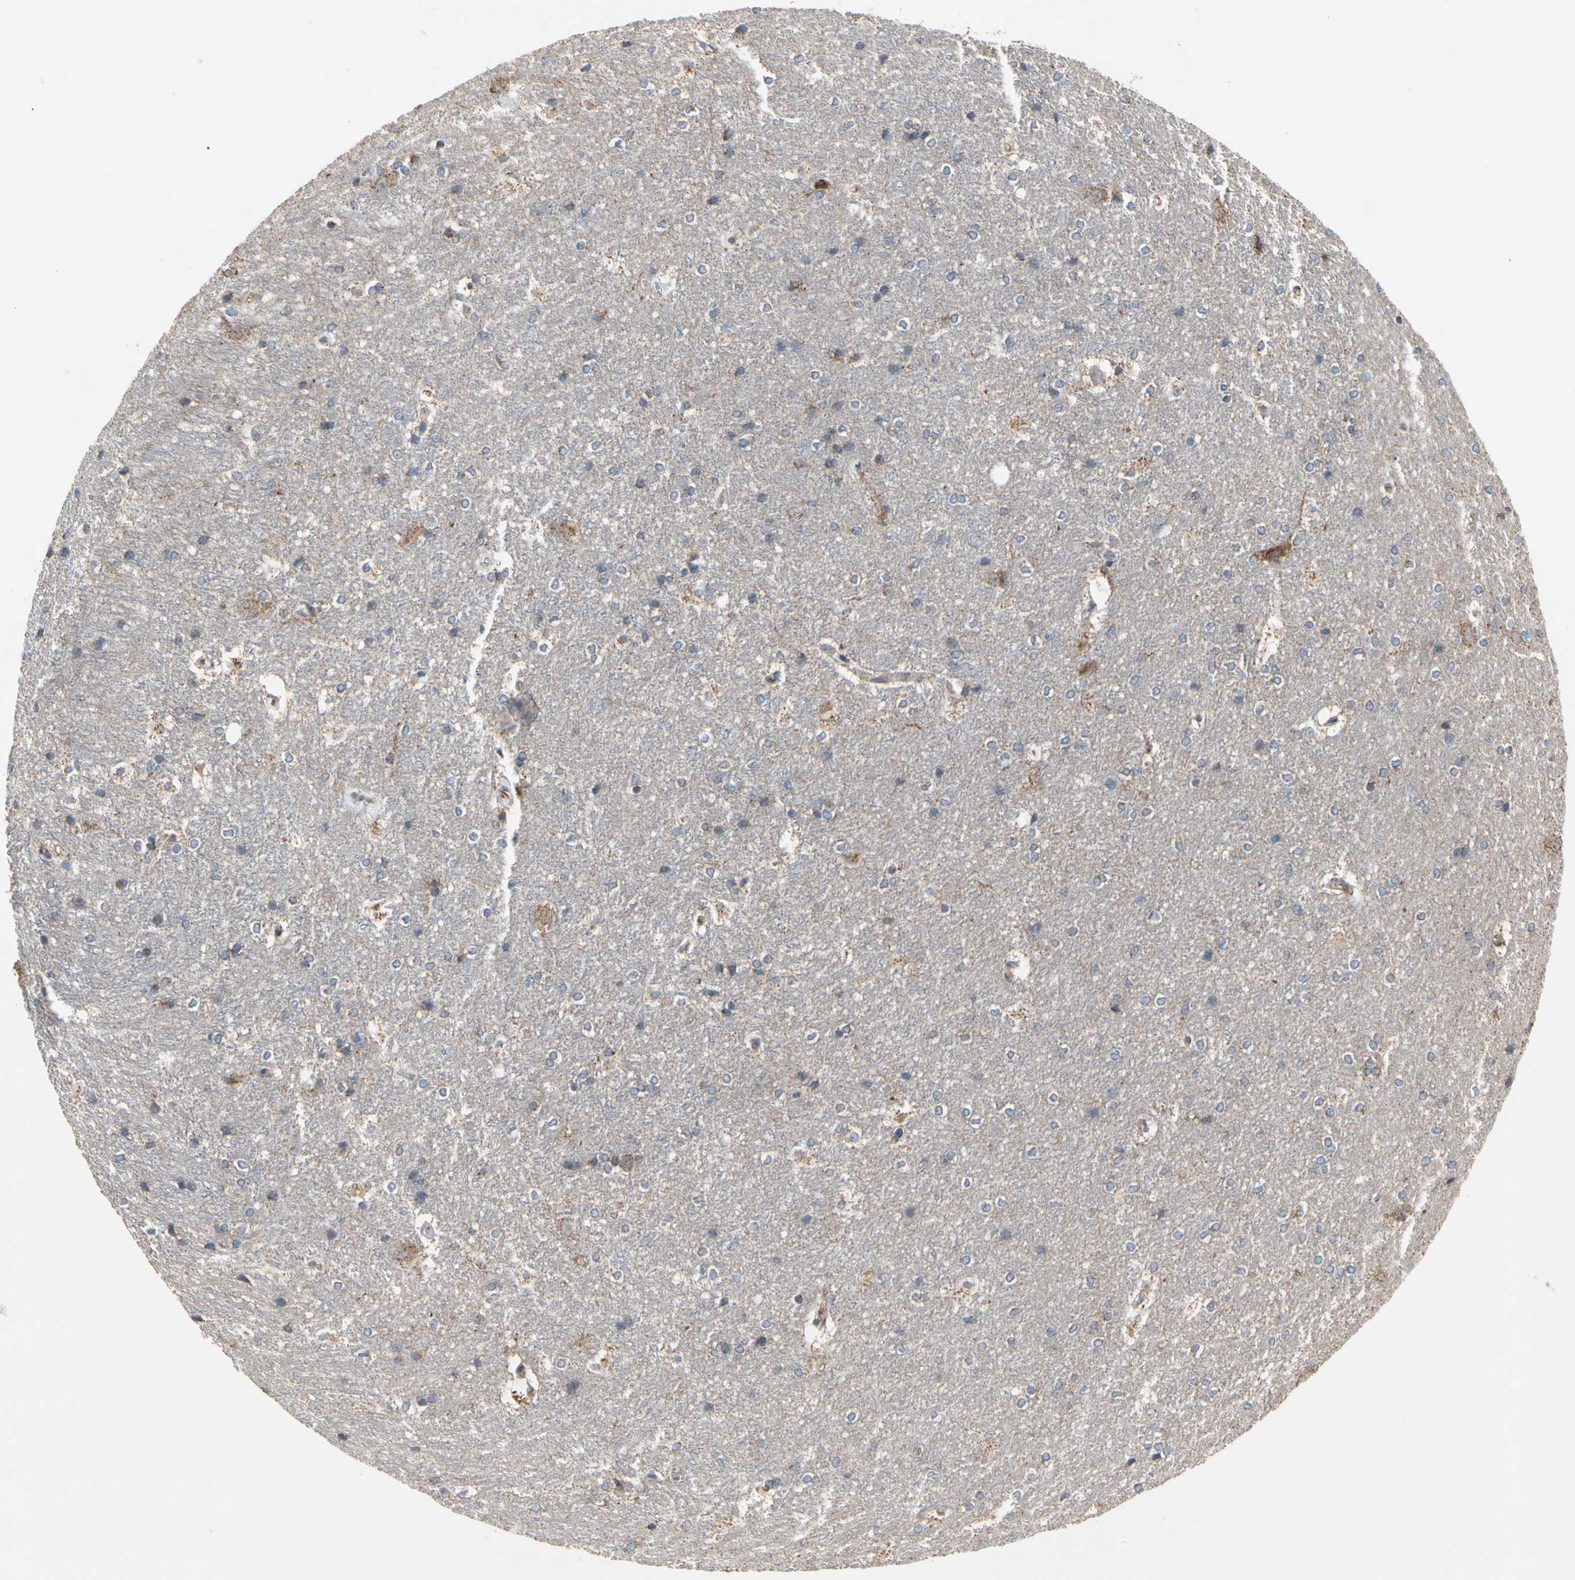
{"staining": {"intensity": "weak", "quantity": "<25%", "location": "cytoplasmic/membranous"}, "tissue": "hippocampus", "cell_type": "Glial cells", "image_type": "normal", "snomed": [{"axis": "morphology", "description": "Normal tissue, NOS"}, {"axis": "topography", "description": "Hippocampus"}], "caption": "This is an immunohistochemistry (IHC) image of benign hippocampus. There is no positivity in glial cells.", "gene": "GPD2", "patient": {"sex": "female", "age": 19}}